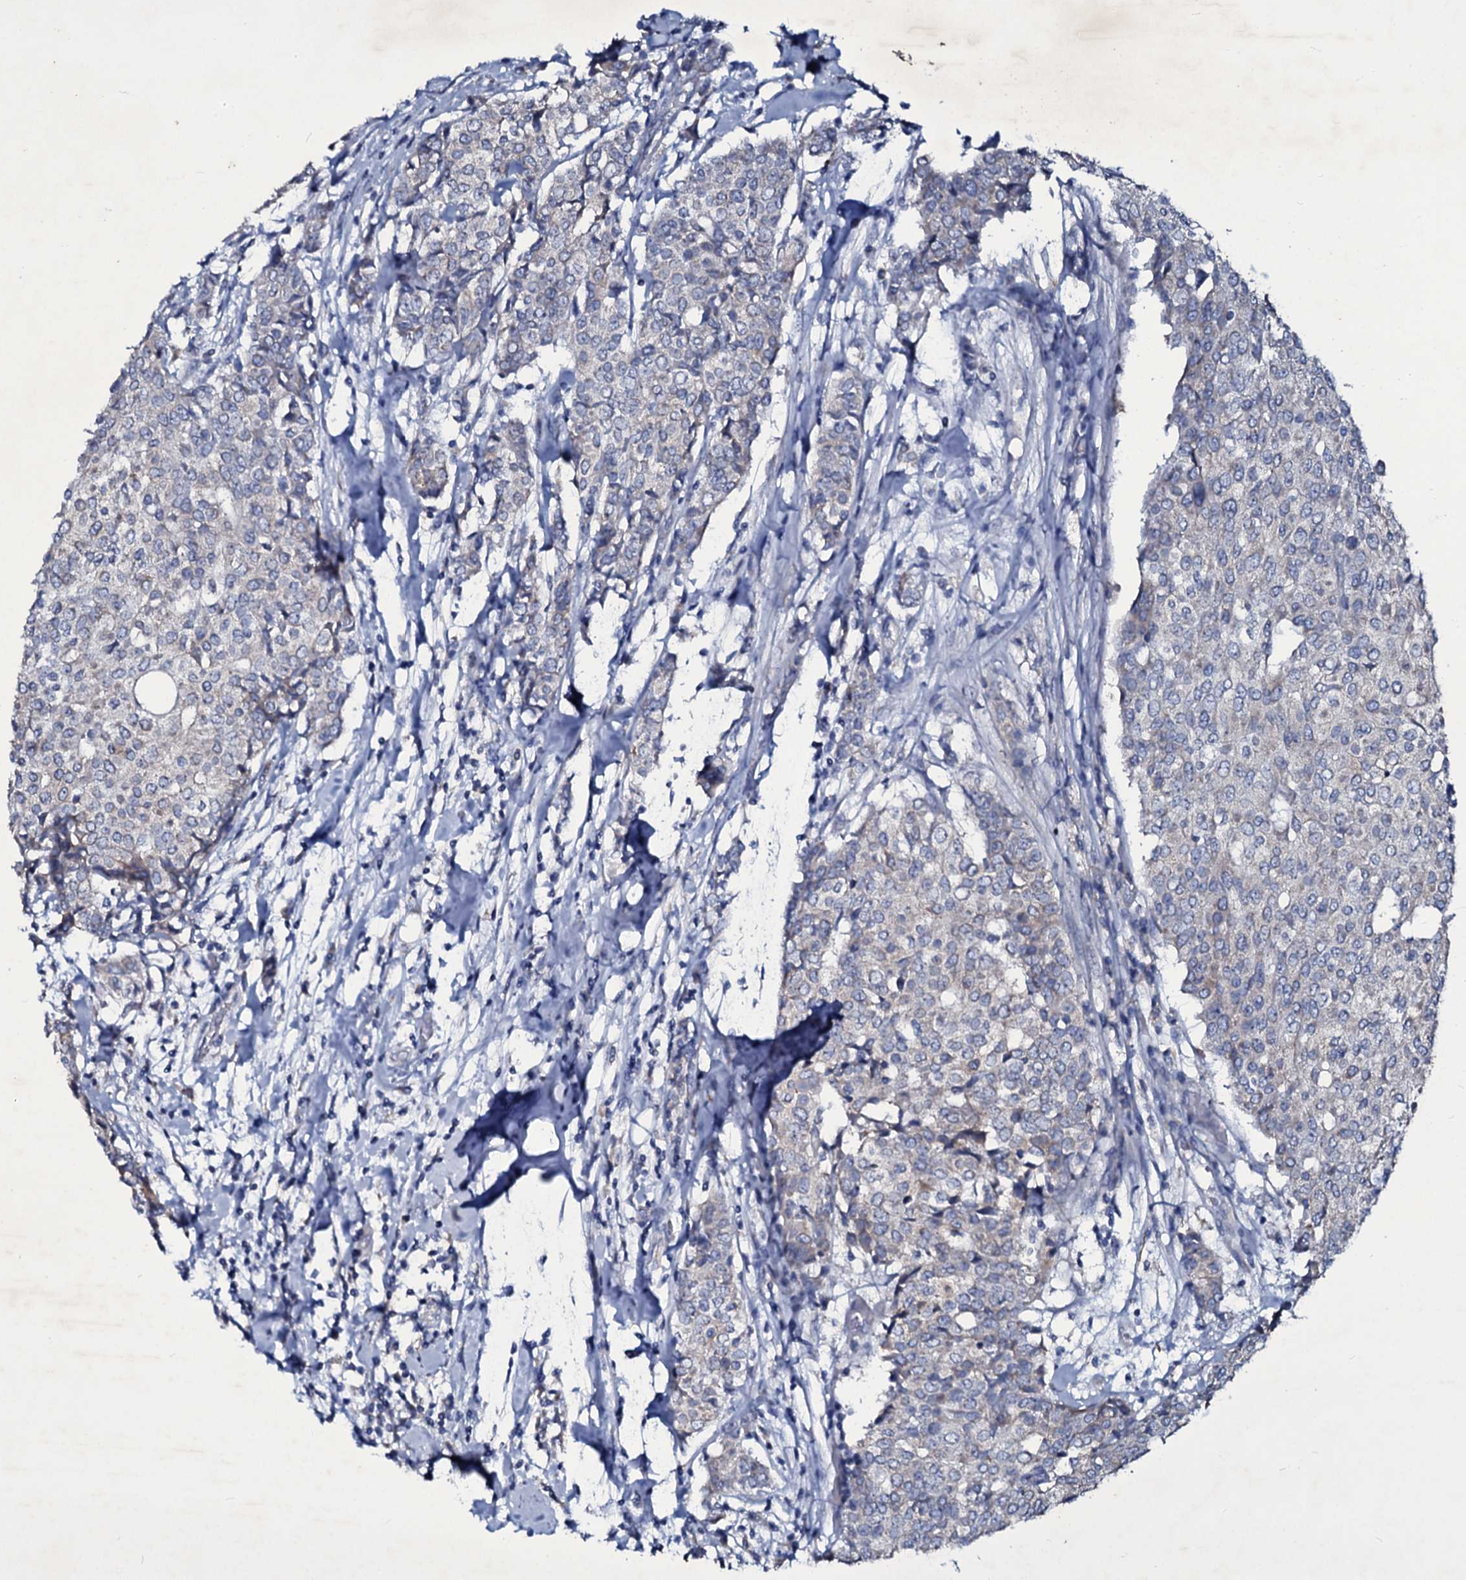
{"staining": {"intensity": "weak", "quantity": "<25%", "location": "cytoplasmic/membranous"}, "tissue": "breast cancer", "cell_type": "Tumor cells", "image_type": "cancer", "snomed": [{"axis": "morphology", "description": "Lobular carcinoma"}, {"axis": "topography", "description": "Breast"}], "caption": "A micrograph of breast lobular carcinoma stained for a protein demonstrates no brown staining in tumor cells.", "gene": "SELENOT", "patient": {"sex": "female", "age": 51}}